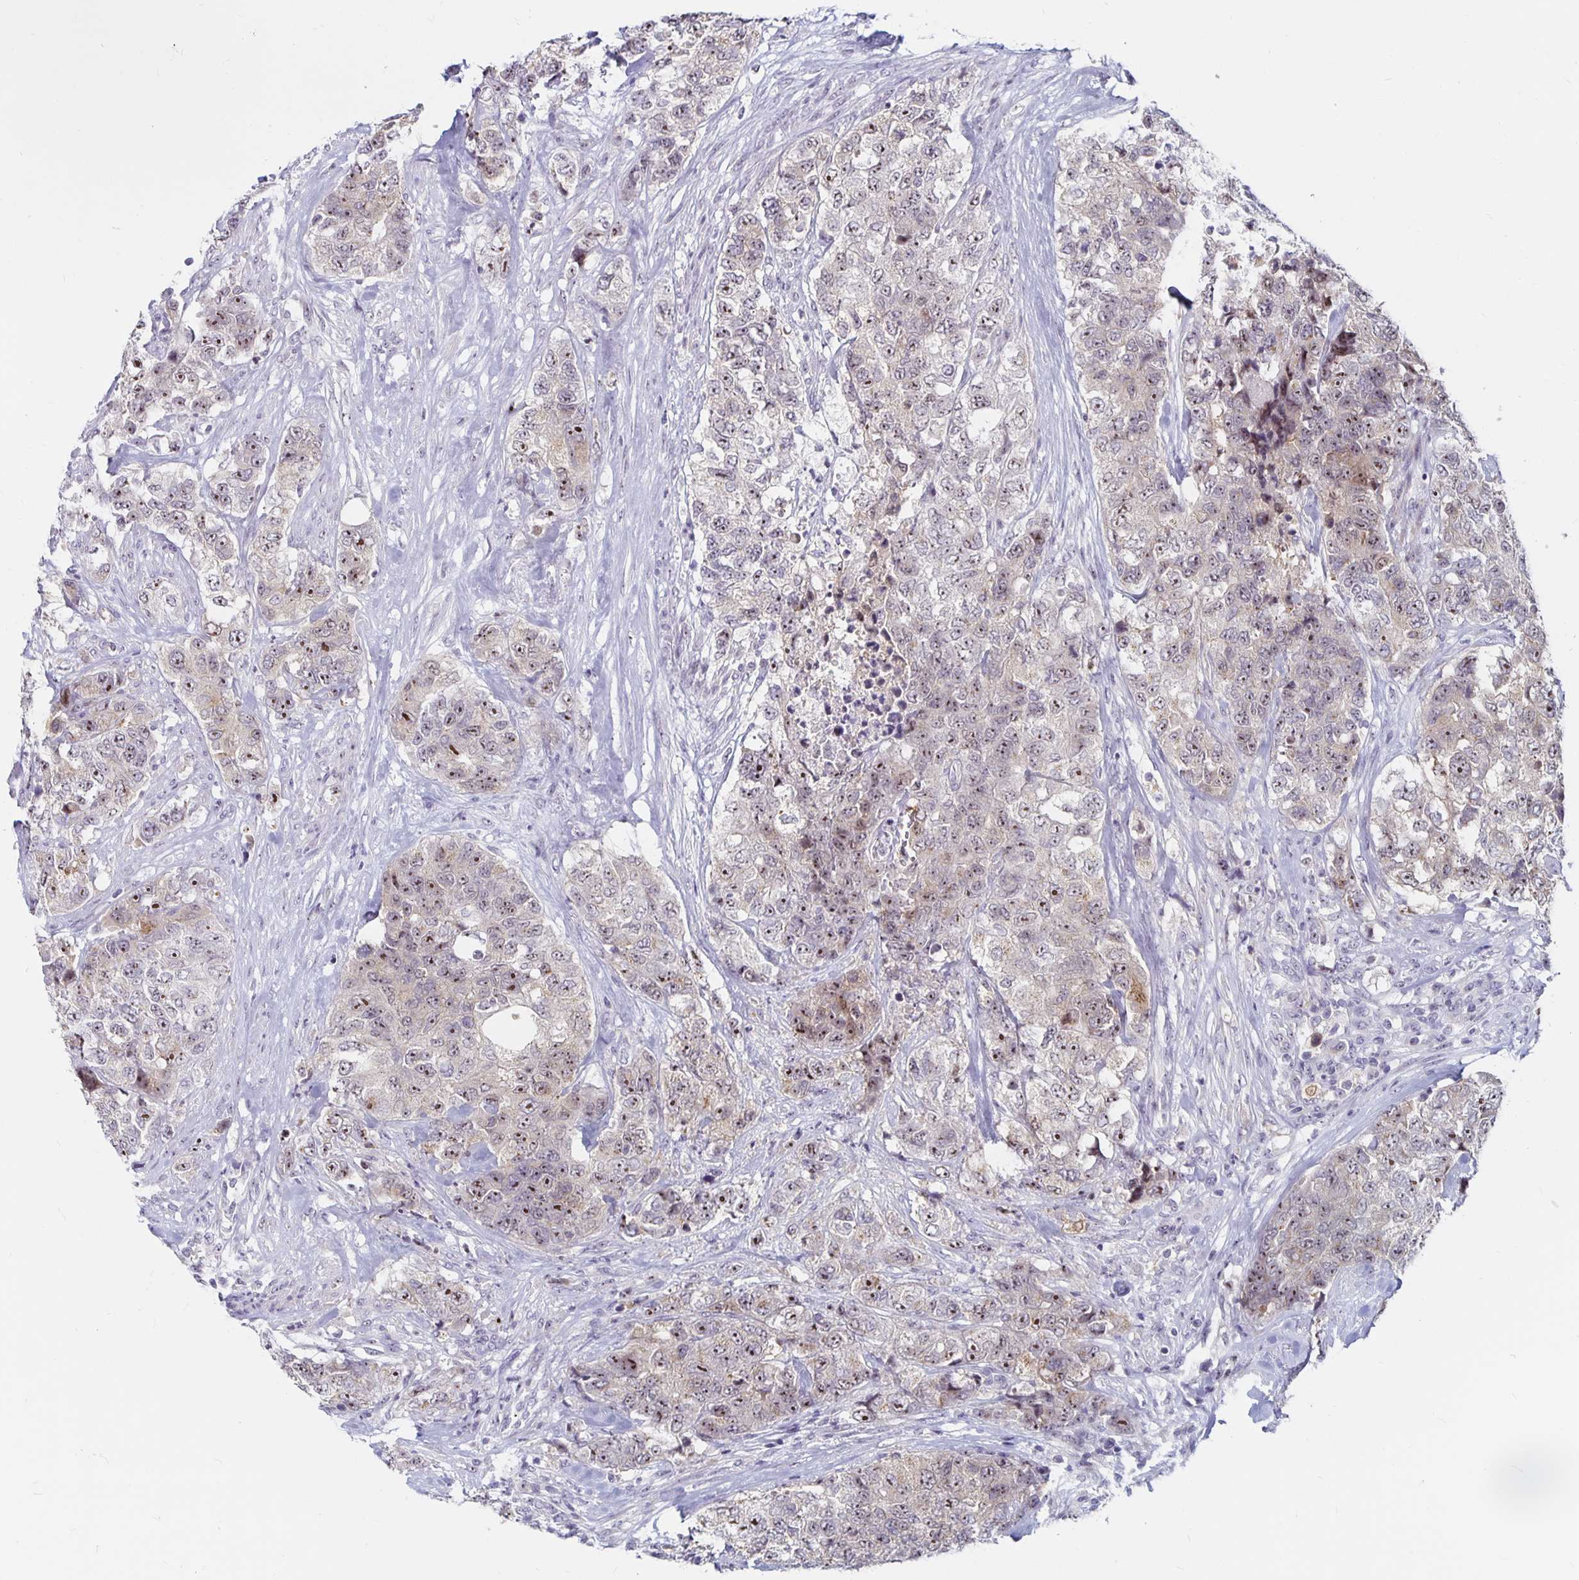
{"staining": {"intensity": "moderate", "quantity": ">75%", "location": "nuclear"}, "tissue": "urothelial cancer", "cell_type": "Tumor cells", "image_type": "cancer", "snomed": [{"axis": "morphology", "description": "Urothelial carcinoma, High grade"}, {"axis": "topography", "description": "Urinary bladder"}], "caption": "This is a photomicrograph of immunohistochemistry (IHC) staining of high-grade urothelial carcinoma, which shows moderate expression in the nuclear of tumor cells.", "gene": "NUP85", "patient": {"sex": "female", "age": 78}}